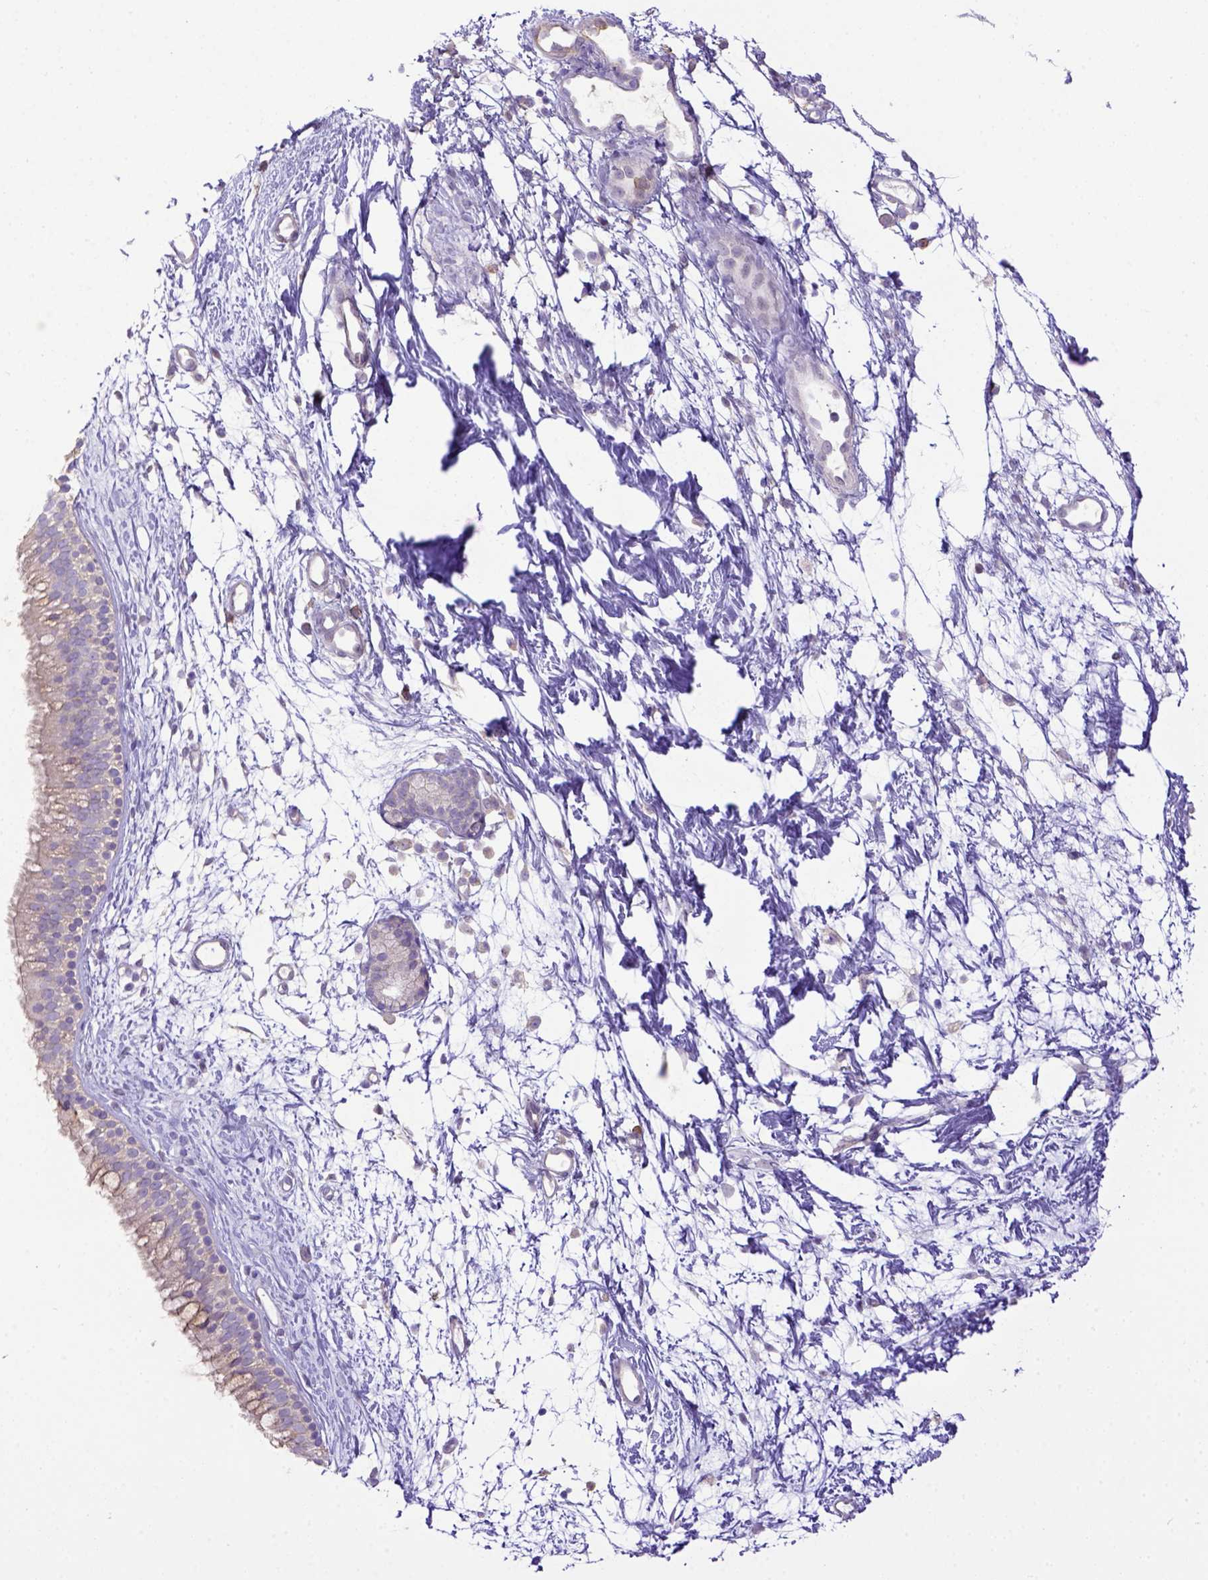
{"staining": {"intensity": "moderate", "quantity": "<25%", "location": "cytoplasmic/membranous"}, "tissue": "nasopharynx", "cell_type": "Respiratory epithelial cells", "image_type": "normal", "snomed": [{"axis": "morphology", "description": "Normal tissue, NOS"}, {"axis": "topography", "description": "Nasopharynx"}], "caption": "Brown immunohistochemical staining in unremarkable human nasopharynx shows moderate cytoplasmic/membranous positivity in about <25% of respiratory epithelial cells.", "gene": "CD40", "patient": {"sex": "male", "age": 58}}